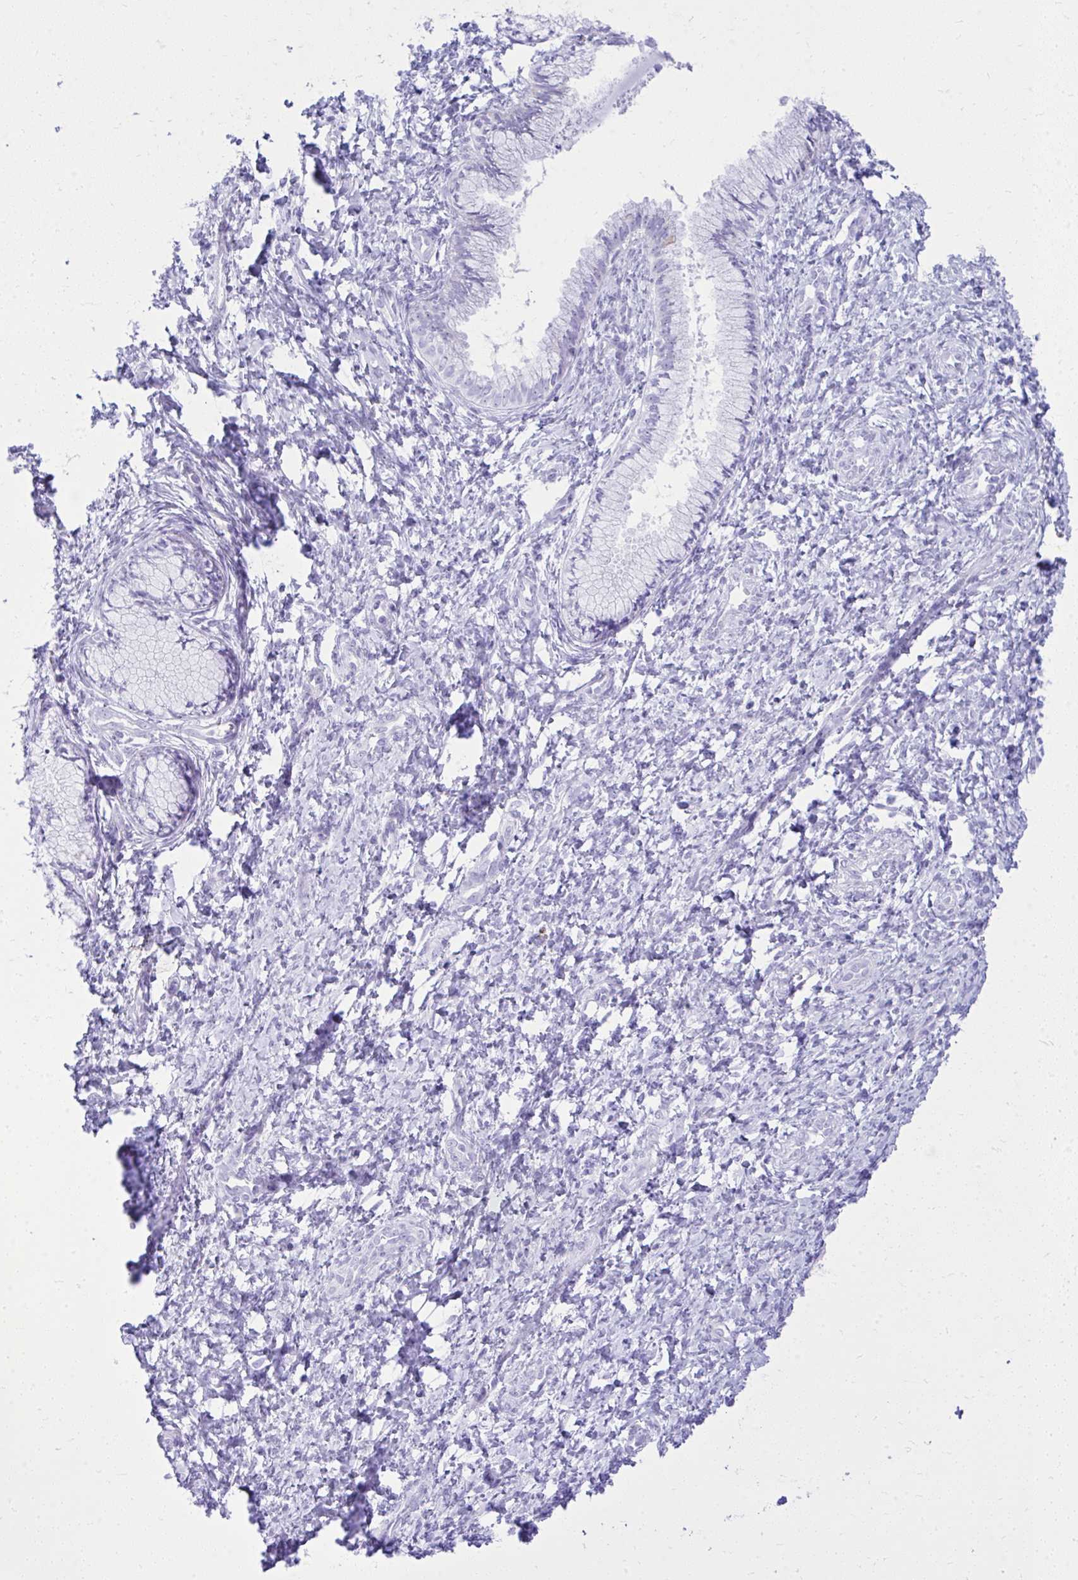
{"staining": {"intensity": "negative", "quantity": "none", "location": "none"}, "tissue": "cervix", "cell_type": "Glandular cells", "image_type": "normal", "snomed": [{"axis": "morphology", "description": "Normal tissue, NOS"}, {"axis": "topography", "description": "Cervix"}], "caption": "A histopathology image of cervix stained for a protein shows no brown staining in glandular cells. (Immunohistochemistry, brightfield microscopy, high magnification).", "gene": "RALYL", "patient": {"sex": "female", "age": 37}}